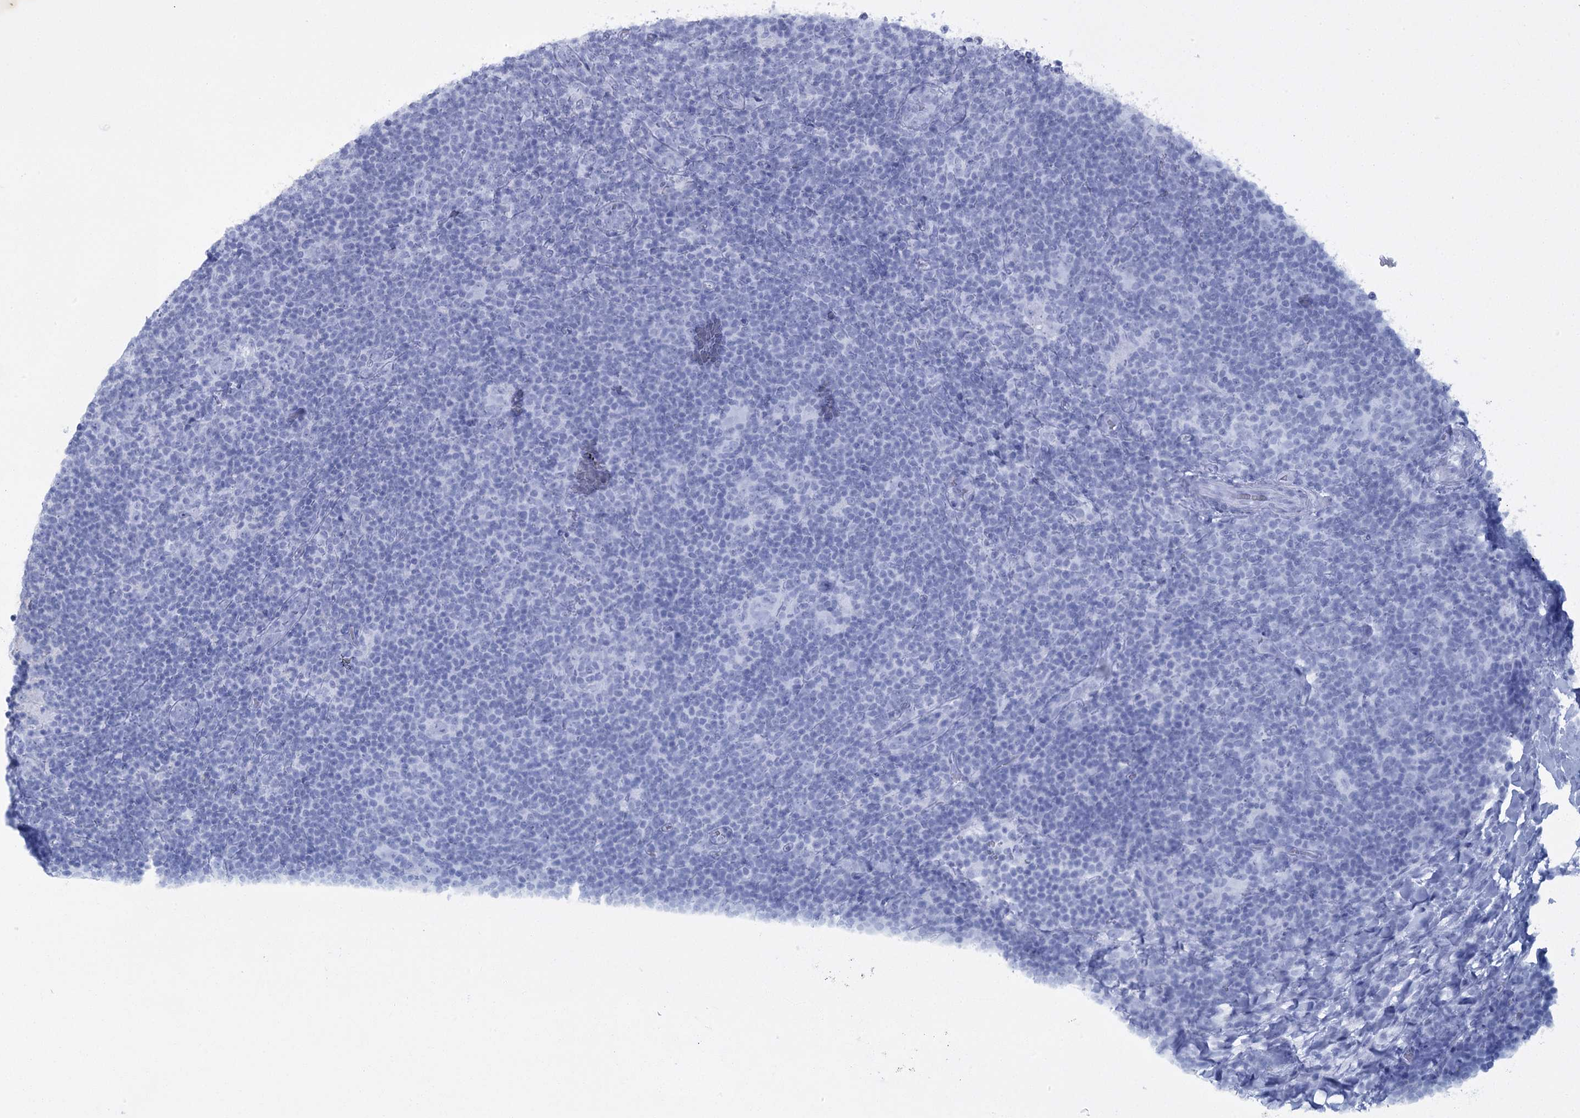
{"staining": {"intensity": "negative", "quantity": "none", "location": "none"}, "tissue": "lymphoma", "cell_type": "Tumor cells", "image_type": "cancer", "snomed": [{"axis": "morphology", "description": "Hodgkin's disease, NOS"}, {"axis": "topography", "description": "Lymph node"}], "caption": "This is a histopathology image of IHC staining of Hodgkin's disease, which shows no staining in tumor cells.", "gene": "CCDC88A", "patient": {"sex": "female", "age": 57}}